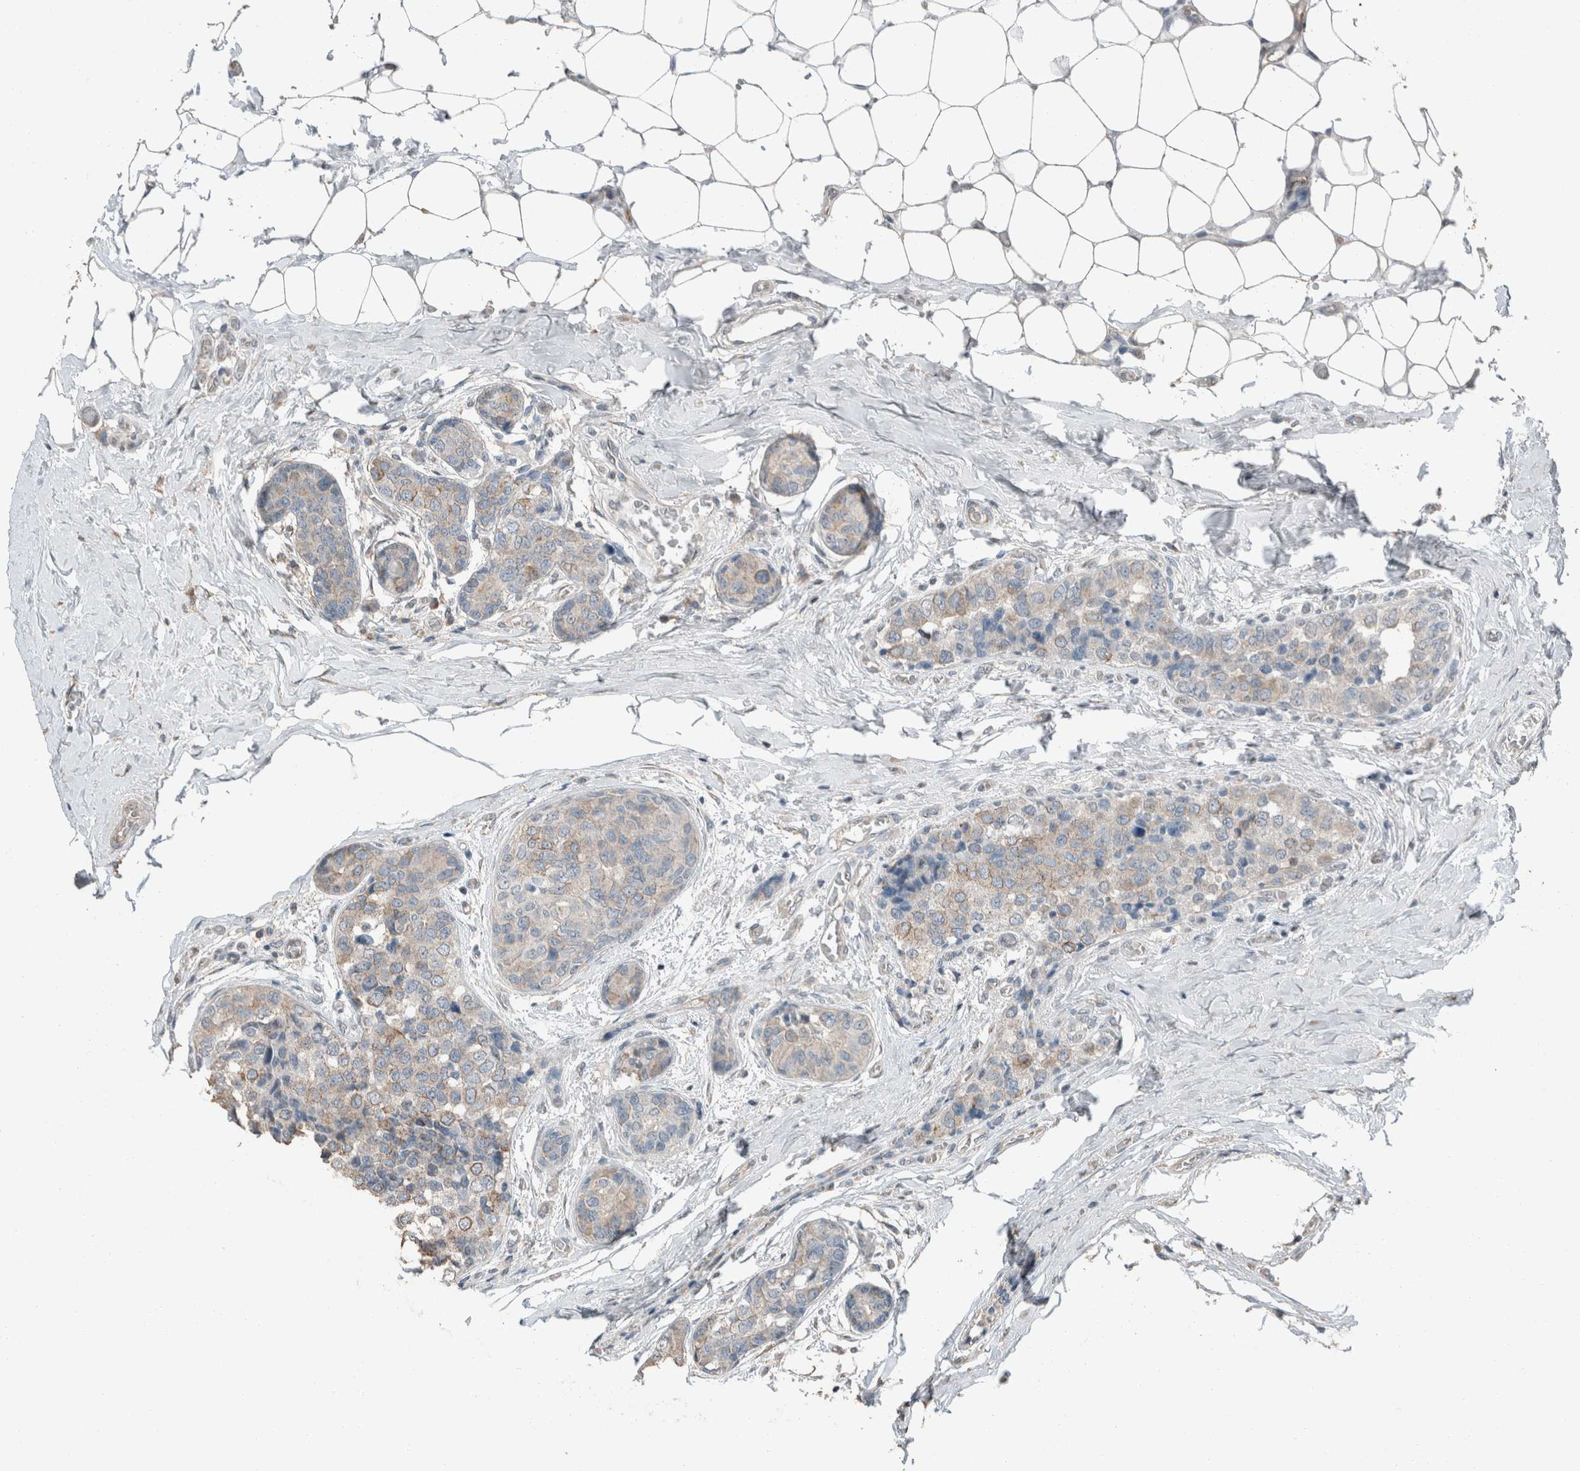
{"staining": {"intensity": "weak", "quantity": "<25%", "location": "cytoplasmic/membranous"}, "tissue": "breast cancer", "cell_type": "Tumor cells", "image_type": "cancer", "snomed": [{"axis": "morphology", "description": "Normal tissue, NOS"}, {"axis": "morphology", "description": "Duct carcinoma"}, {"axis": "topography", "description": "Breast"}], "caption": "IHC photomicrograph of neoplastic tissue: invasive ductal carcinoma (breast) stained with DAB demonstrates no significant protein staining in tumor cells.", "gene": "ACVR2B", "patient": {"sex": "female", "age": 43}}